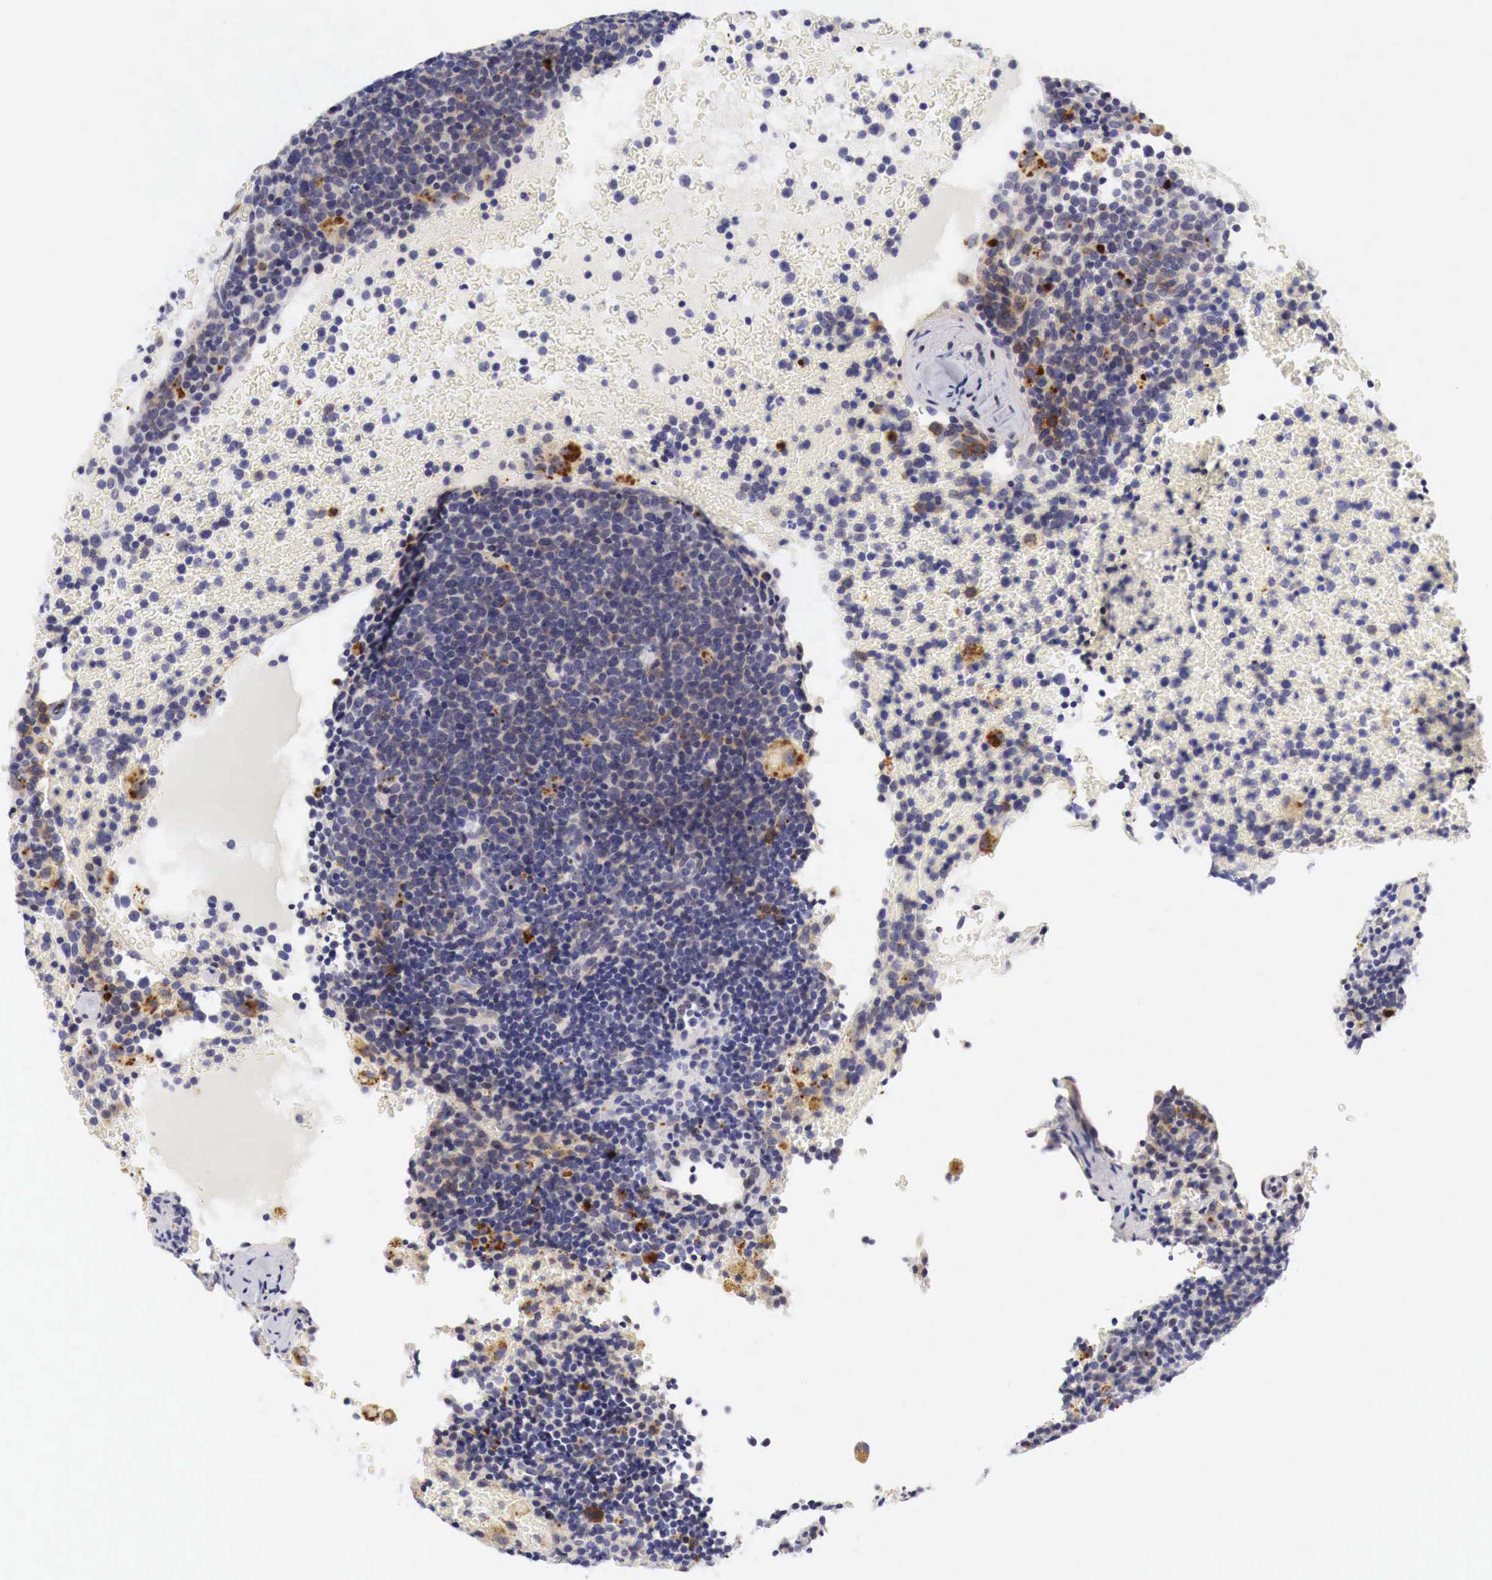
{"staining": {"intensity": "negative", "quantity": "none", "location": "none"}, "tissue": "lymphoma", "cell_type": "Tumor cells", "image_type": "cancer", "snomed": [{"axis": "morphology", "description": "Malignant lymphoma, non-Hodgkin's type, High grade"}, {"axis": "topography", "description": "Lymph node"}], "caption": "Immunohistochemical staining of human malignant lymphoma, non-Hodgkin's type (high-grade) displays no significant positivity in tumor cells.", "gene": "CASP3", "patient": {"sex": "female", "age": 76}}